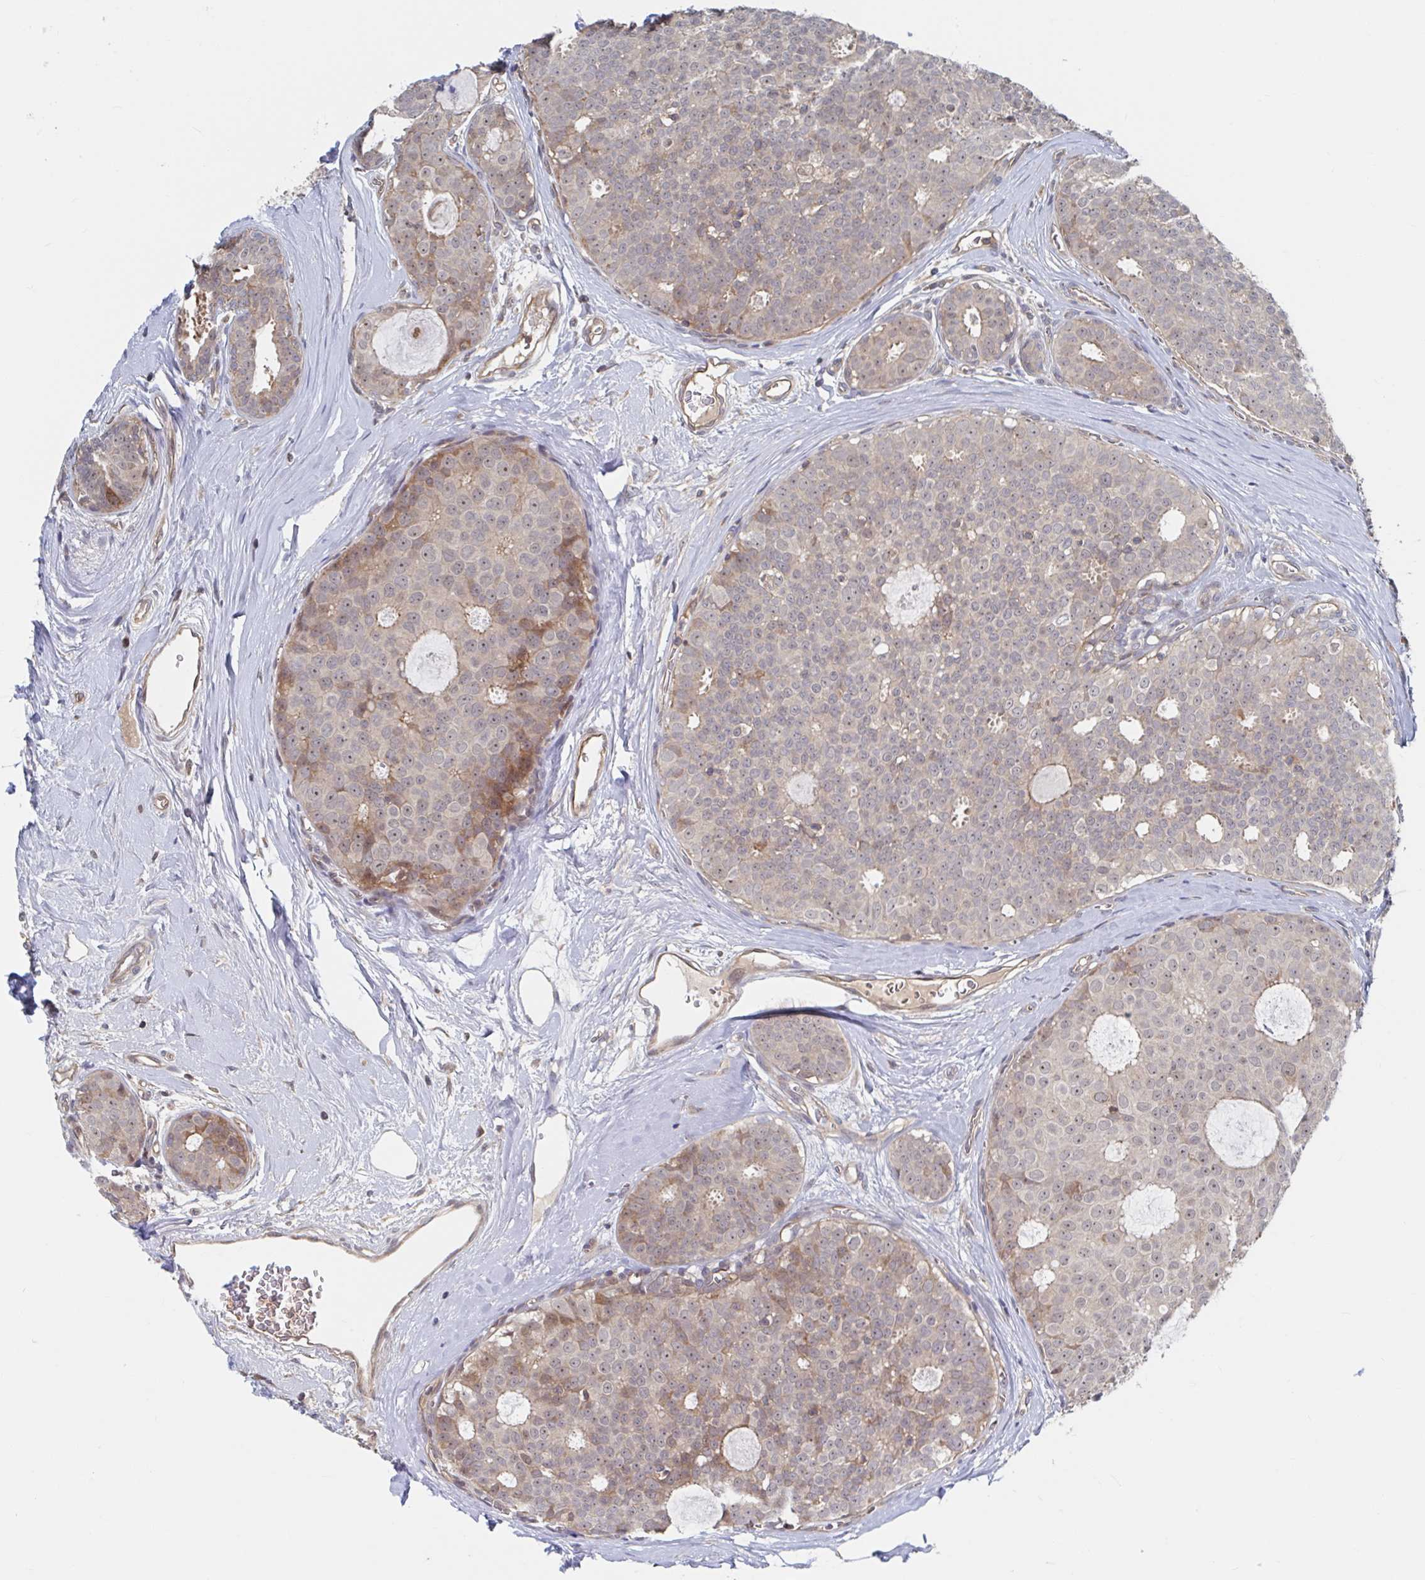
{"staining": {"intensity": "weak", "quantity": "<25%", "location": "cytoplasmic/membranous"}, "tissue": "breast cancer", "cell_type": "Tumor cells", "image_type": "cancer", "snomed": [{"axis": "morphology", "description": "Duct carcinoma"}, {"axis": "topography", "description": "Breast"}], "caption": "Tumor cells show no significant positivity in breast invasive ductal carcinoma.", "gene": "DHRS12", "patient": {"sex": "female", "age": 45}}